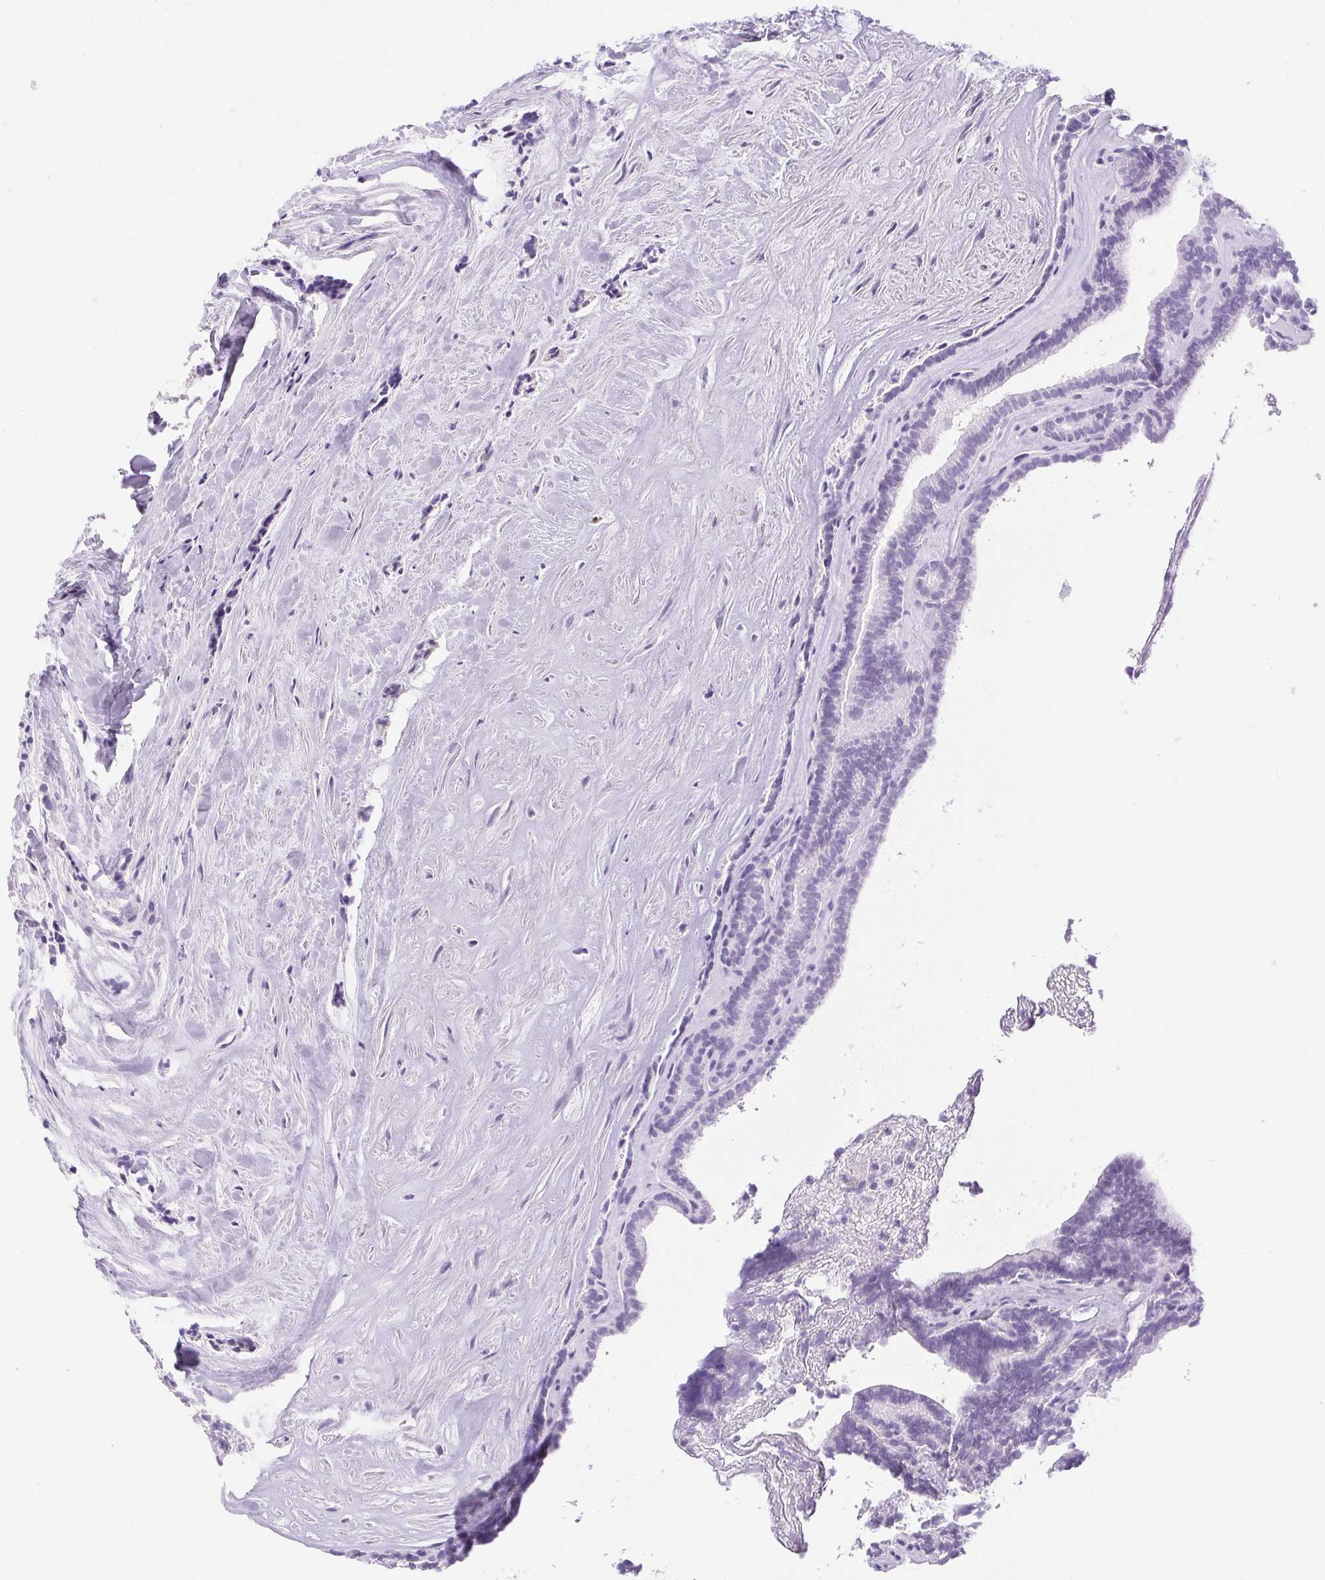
{"staining": {"intensity": "negative", "quantity": "none", "location": "none"}, "tissue": "thyroid cancer", "cell_type": "Tumor cells", "image_type": "cancer", "snomed": [{"axis": "morphology", "description": "Papillary adenocarcinoma, NOS"}, {"axis": "topography", "description": "Thyroid gland"}], "caption": "Immunohistochemistry of human thyroid cancer reveals no positivity in tumor cells. (Brightfield microscopy of DAB immunohistochemistry (IHC) at high magnification).", "gene": "HLA-G", "patient": {"sex": "female", "age": 21}}